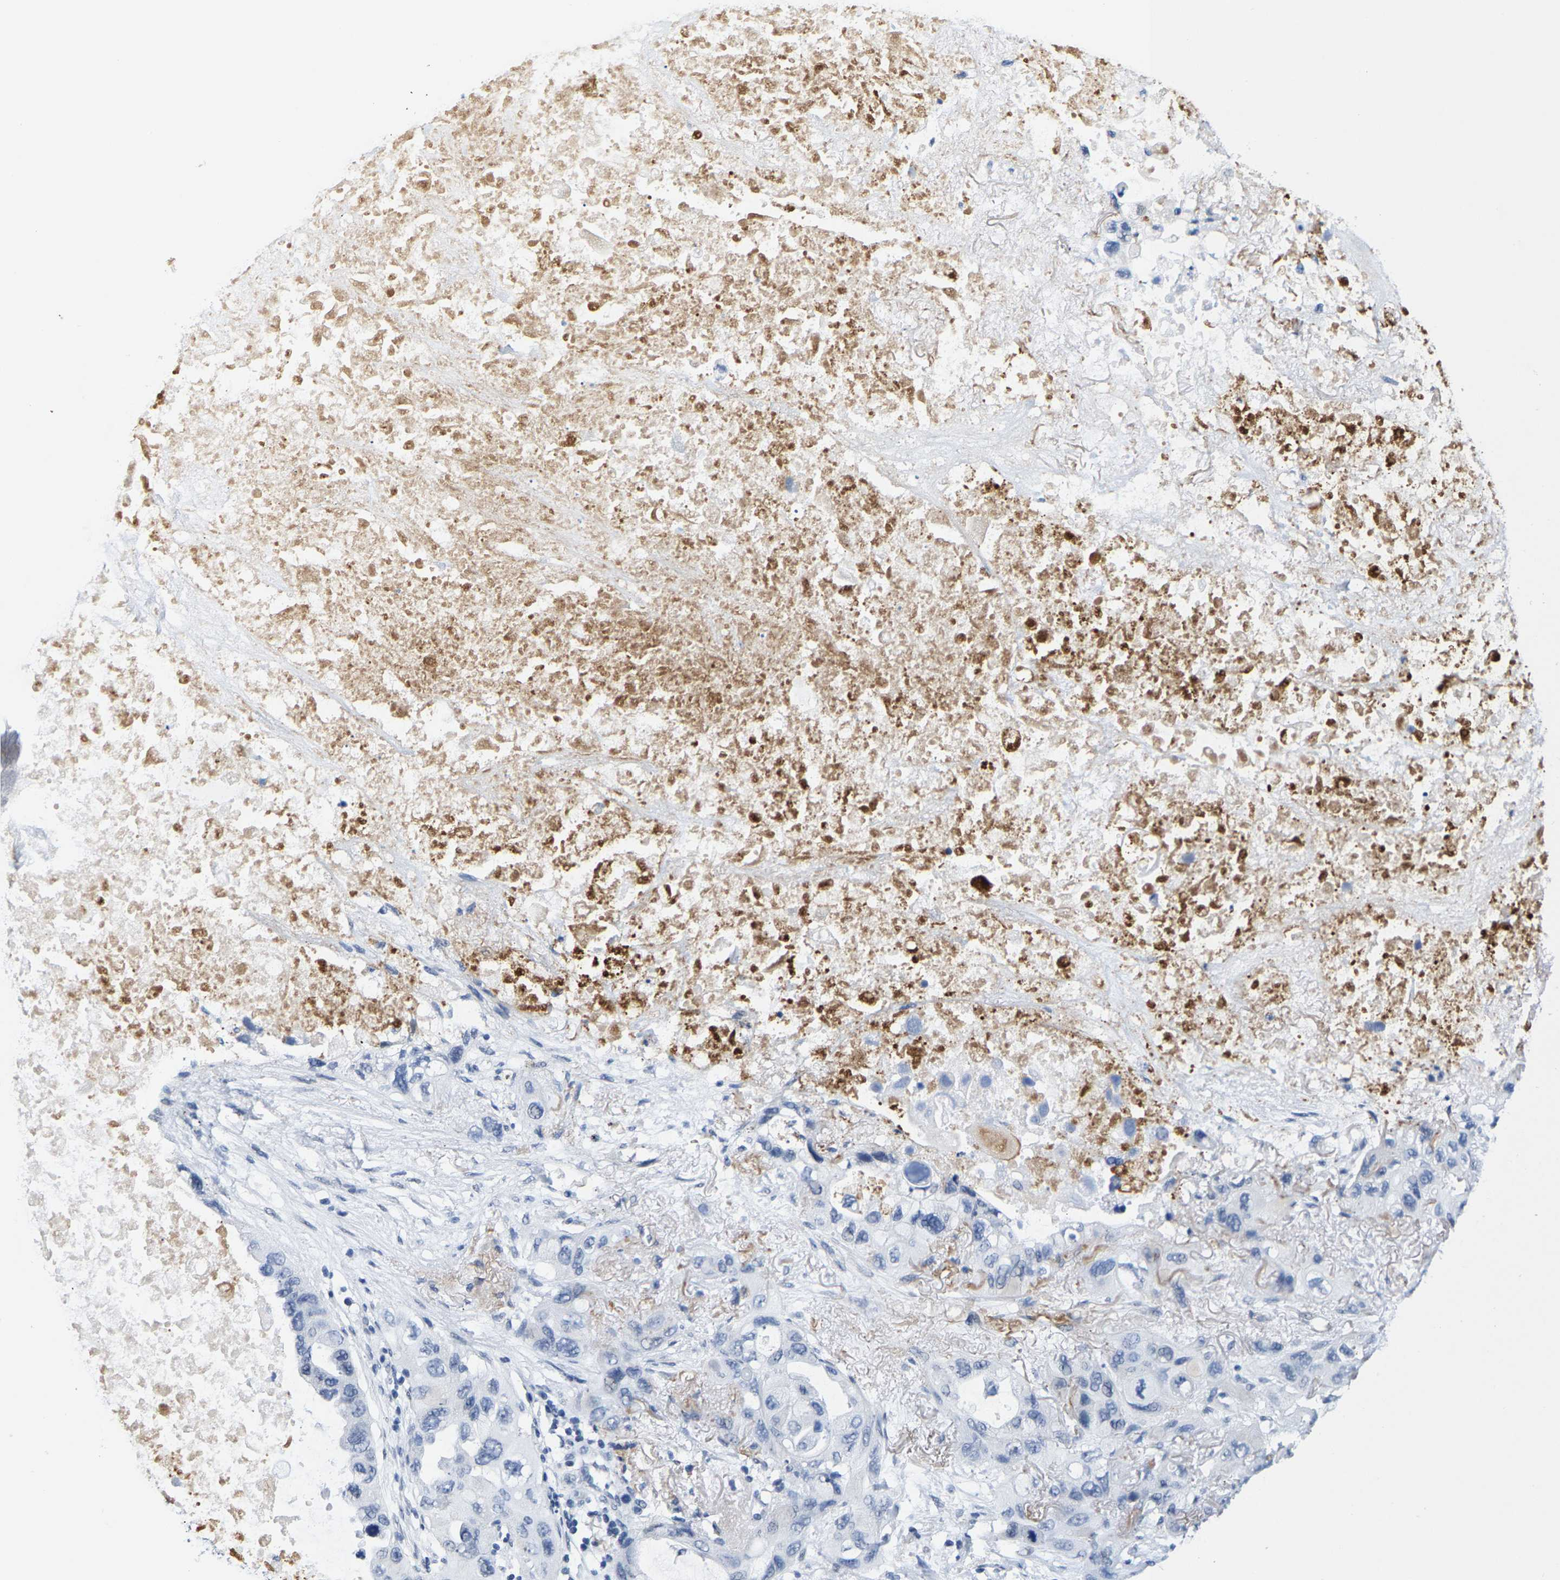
{"staining": {"intensity": "negative", "quantity": "none", "location": "none"}, "tissue": "lung cancer", "cell_type": "Tumor cells", "image_type": "cancer", "snomed": [{"axis": "morphology", "description": "Squamous cell carcinoma, NOS"}, {"axis": "topography", "description": "Lung"}], "caption": "DAB (3,3'-diaminobenzidine) immunohistochemical staining of lung cancer (squamous cell carcinoma) displays no significant positivity in tumor cells.", "gene": "SETD1B", "patient": {"sex": "female", "age": 73}}